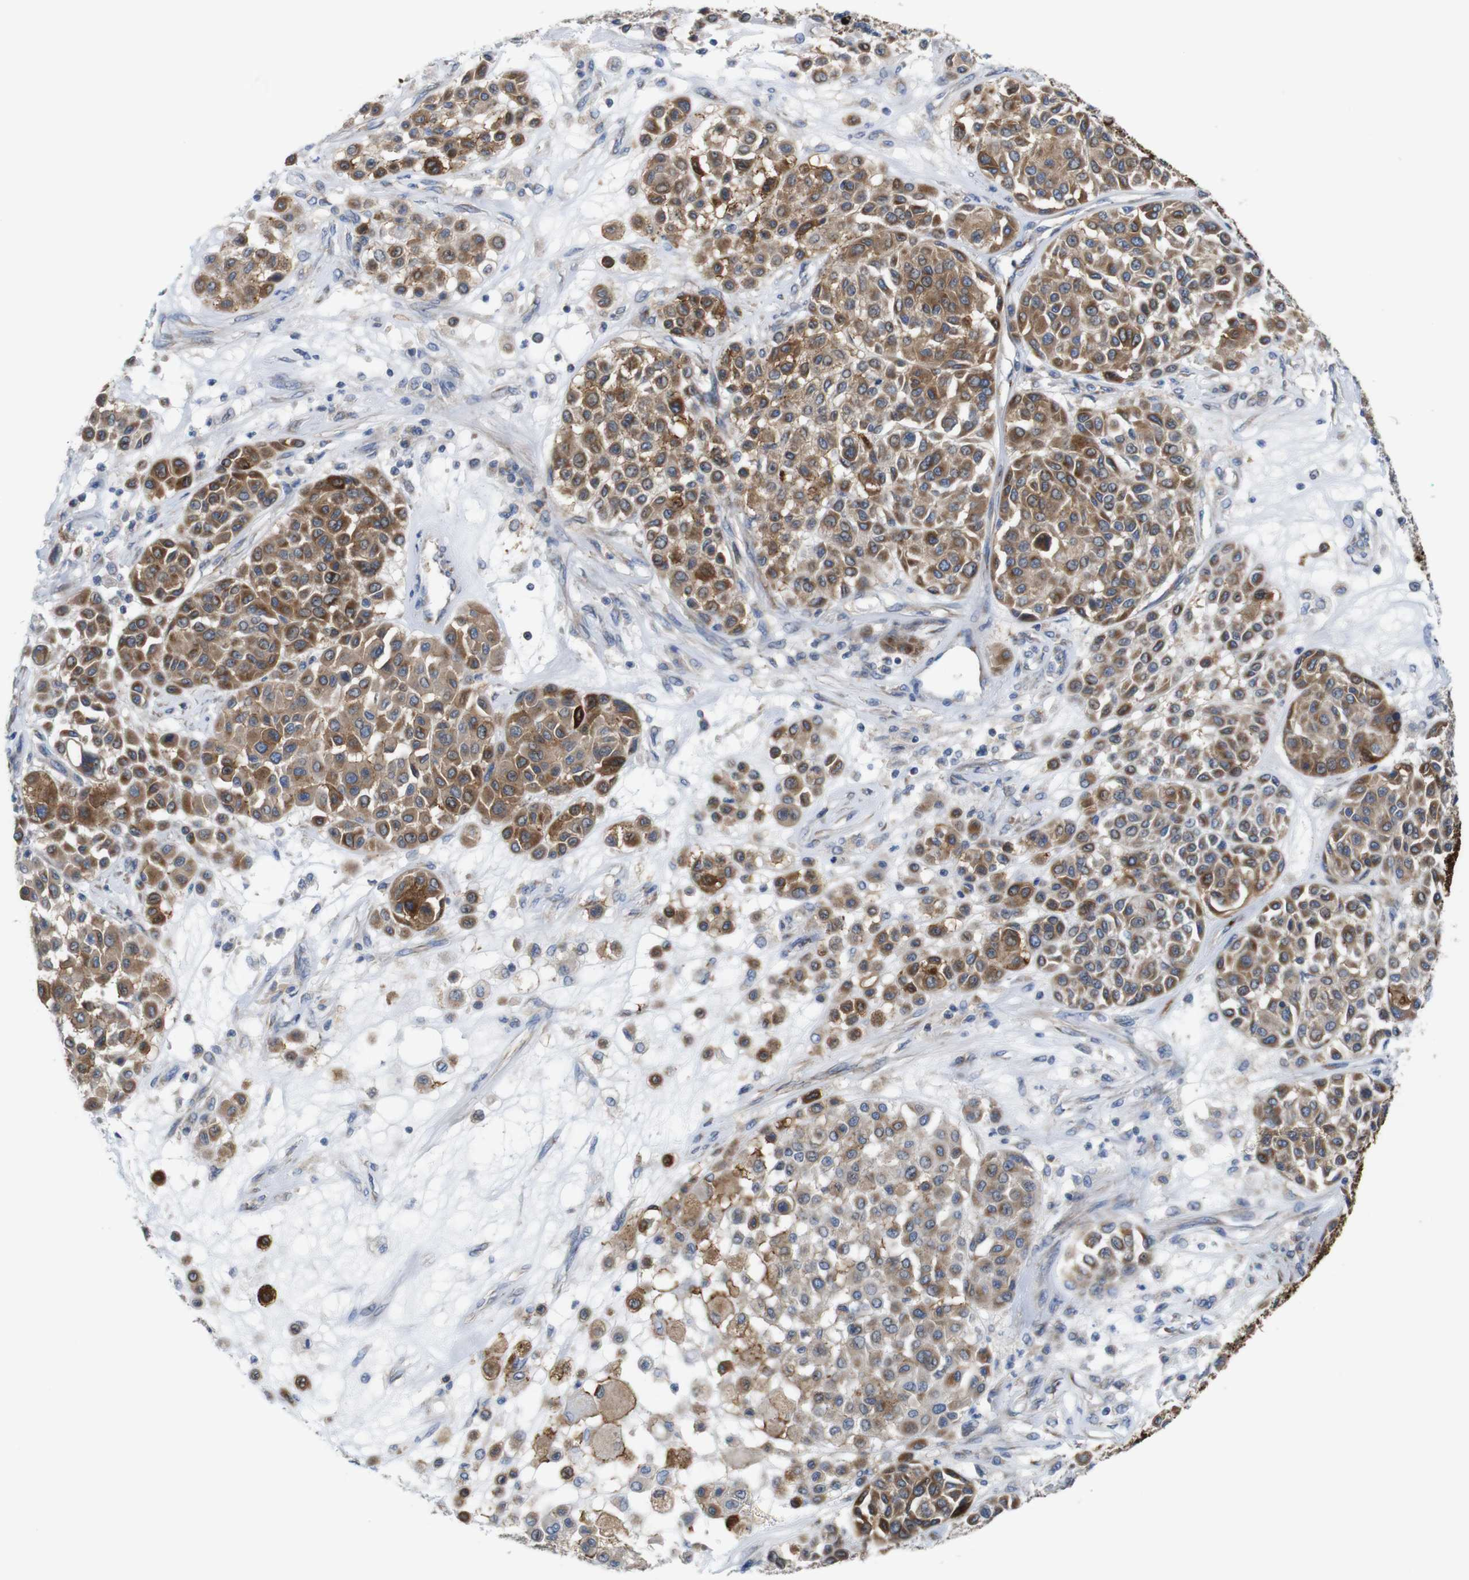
{"staining": {"intensity": "moderate", "quantity": ">75%", "location": "cytoplasmic/membranous"}, "tissue": "melanoma", "cell_type": "Tumor cells", "image_type": "cancer", "snomed": [{"axis": "morphology", "description": "Malignant melanoma, Metastatic site"}, {"axis": "topography", "description": "Soft tissue"}], "caption": "Moderate cytoplasmic/membranous staining is identified in approximately >75% of tumor cells in malignant melanoma (metastatic site).", "gene": "EFCAB14", "patient": {"sex": "male", "age": 41}}